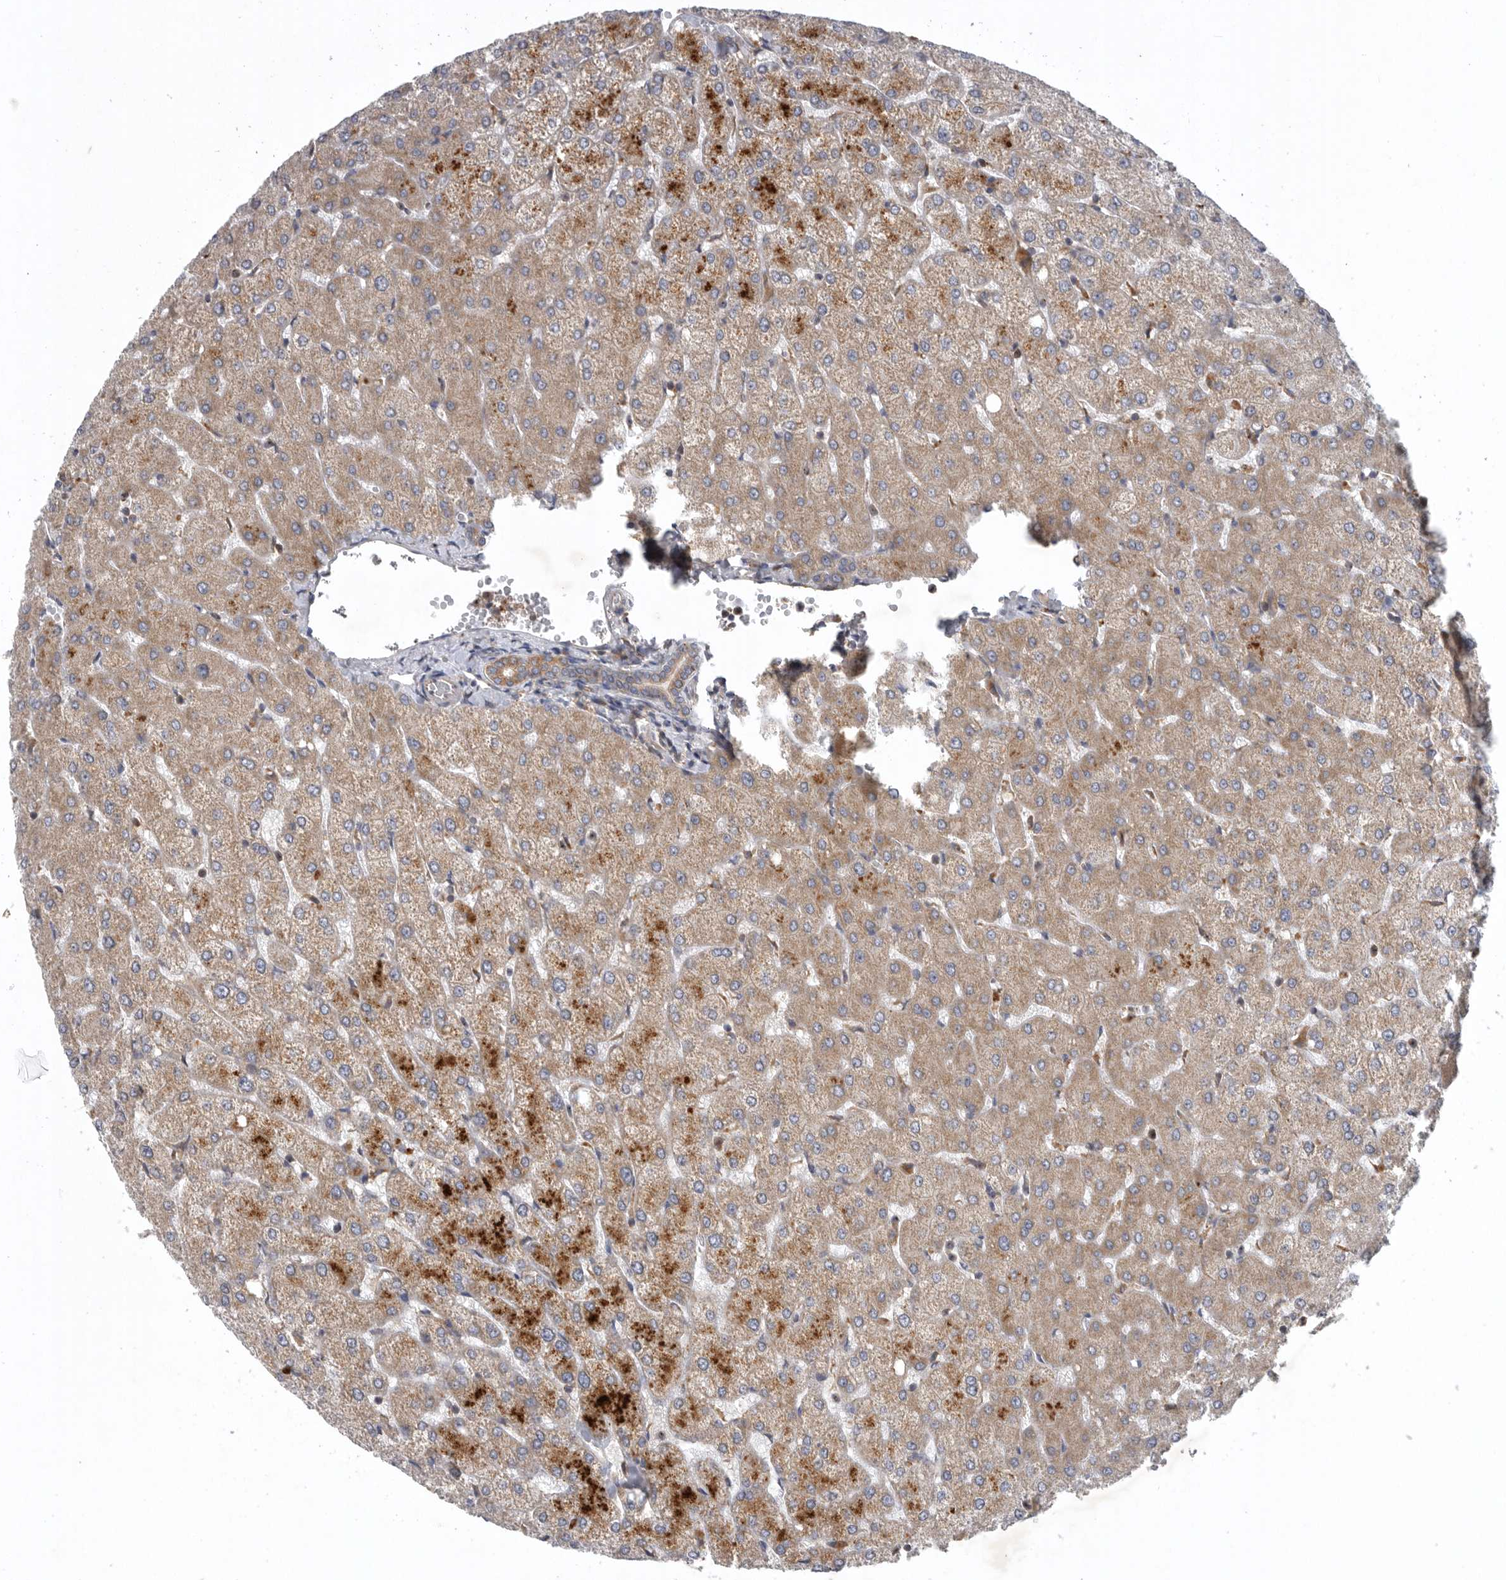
{"staining": {"intensity": "moderate", "quantity": ">75%", "location": "cytoplasmic/membranous"}, "tissue": "liver", "cell_type": "Cholangiocytes", "image_type": "normal", "snomed": [{"axis": "morphology", "description": "Normal tissue, NOS"}, {"axis": "topography", "description": "Liver"}], "caption": "About >75% of cholangiocytes in unremarkable liver exhibit moderate cytoplasmic/membranous protein staining as visualized by brown immunohistochemical staining.", "gene": "C1orf109", "patient": {"sex": "female", "age": 54}}